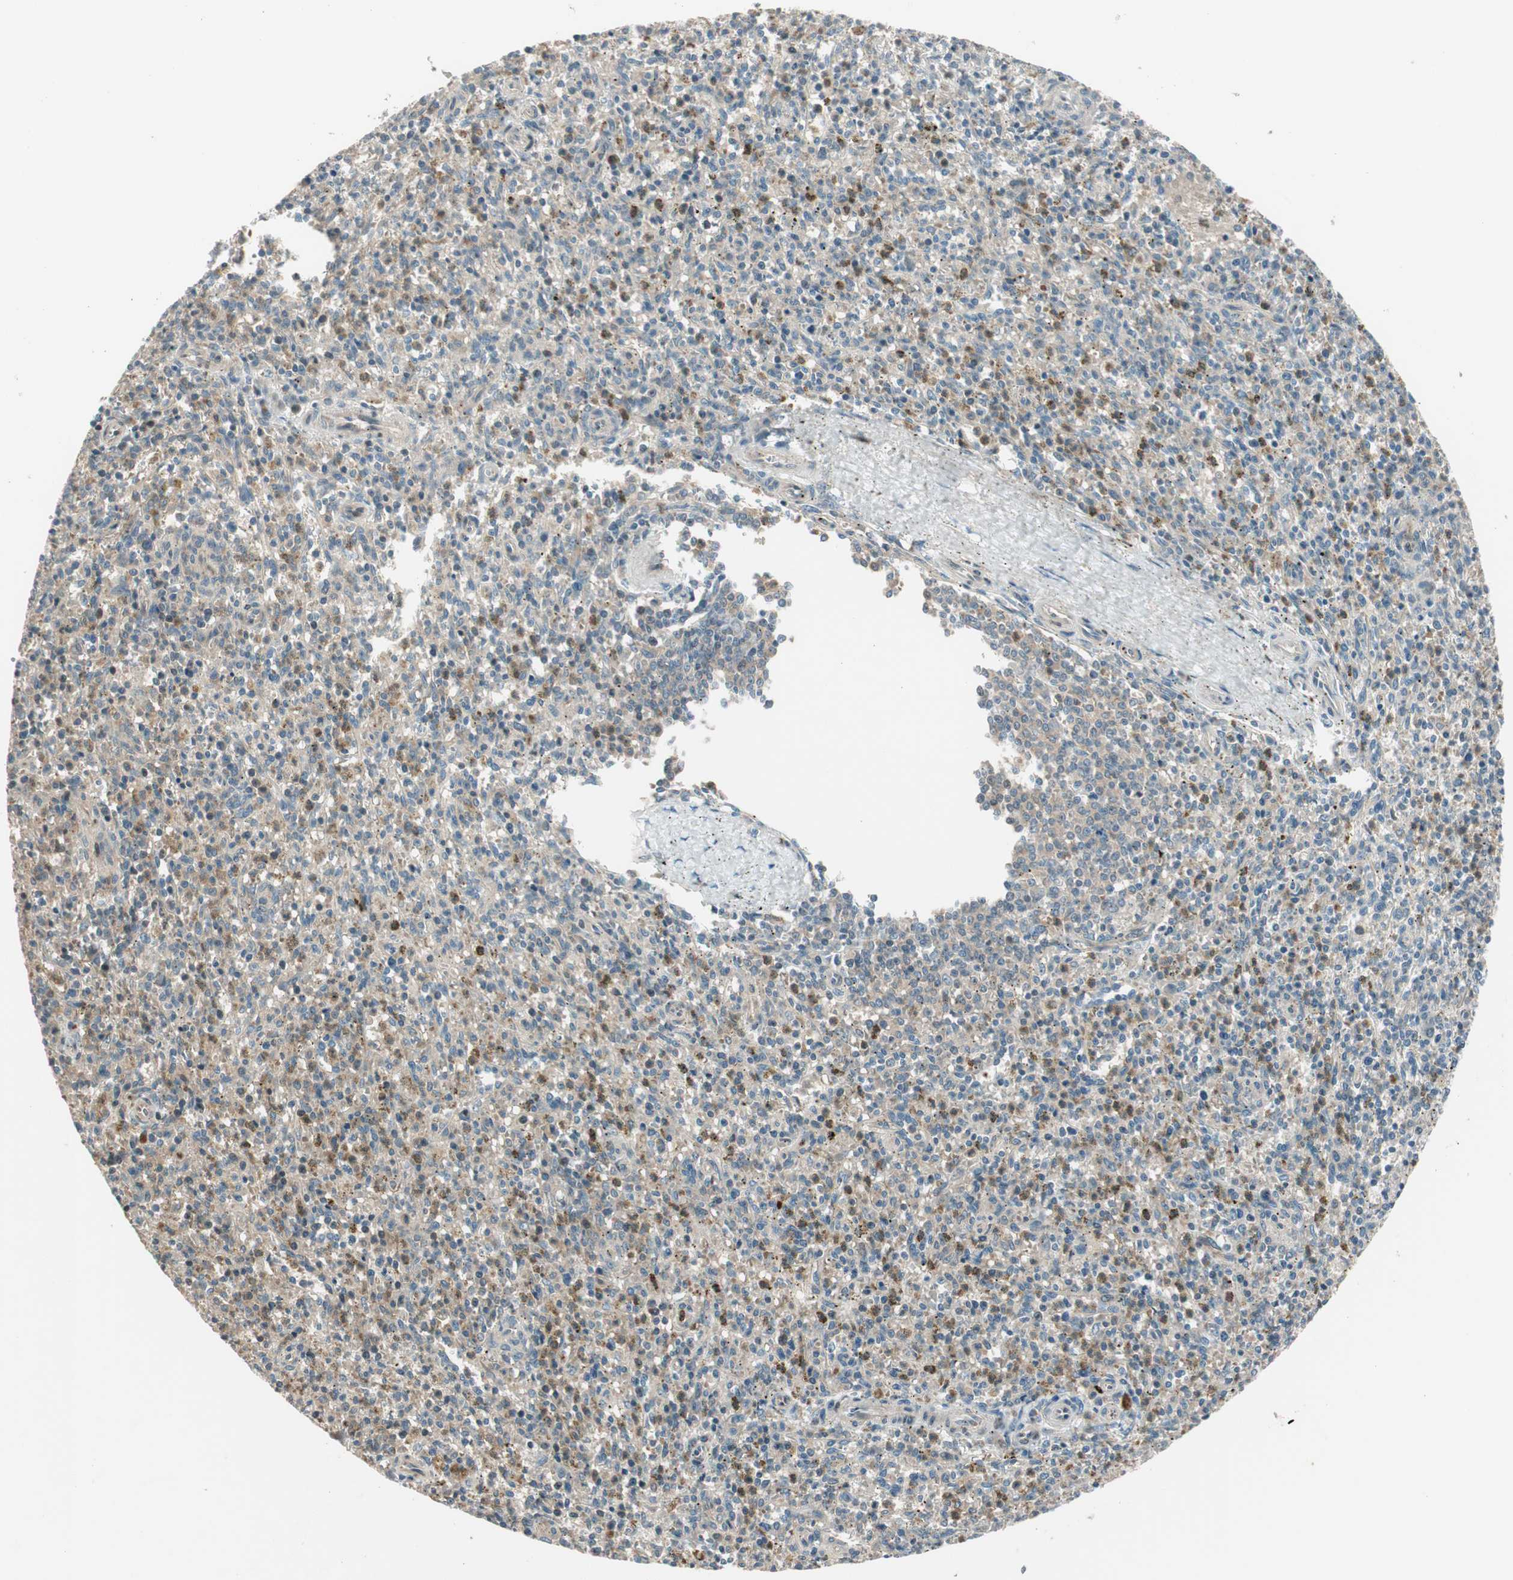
{"staining": {"intensity": "moderate", "quantity": "<25%", "location": "cytoplasmic/membranous"}, "tissue": "spleen", "cell_type": "Cells in red pulp", "image_type": "normal", "snomed": [{"axis": "morphology", "description": "Normal tissue, NOS"}, {"axis": "topography", "description": "Spleen"}], "caption": "High-magnification brightfield microscopy of unremarkable spleen stained with DAB (brown) and counterstained with hematoxylin (blue). cells in red pulp exhibit moderate cytoplasmic/membranous staining is seen in approximately<25% of cells. The protein is stained brown, and the nuclei are stained in blue (DAB (3,3'-diaminobenzidine) IHC with brightfield microscopy, high magnification).", "gene": "CGRRF1", "patient": {"sex": "male", "age": 72}}